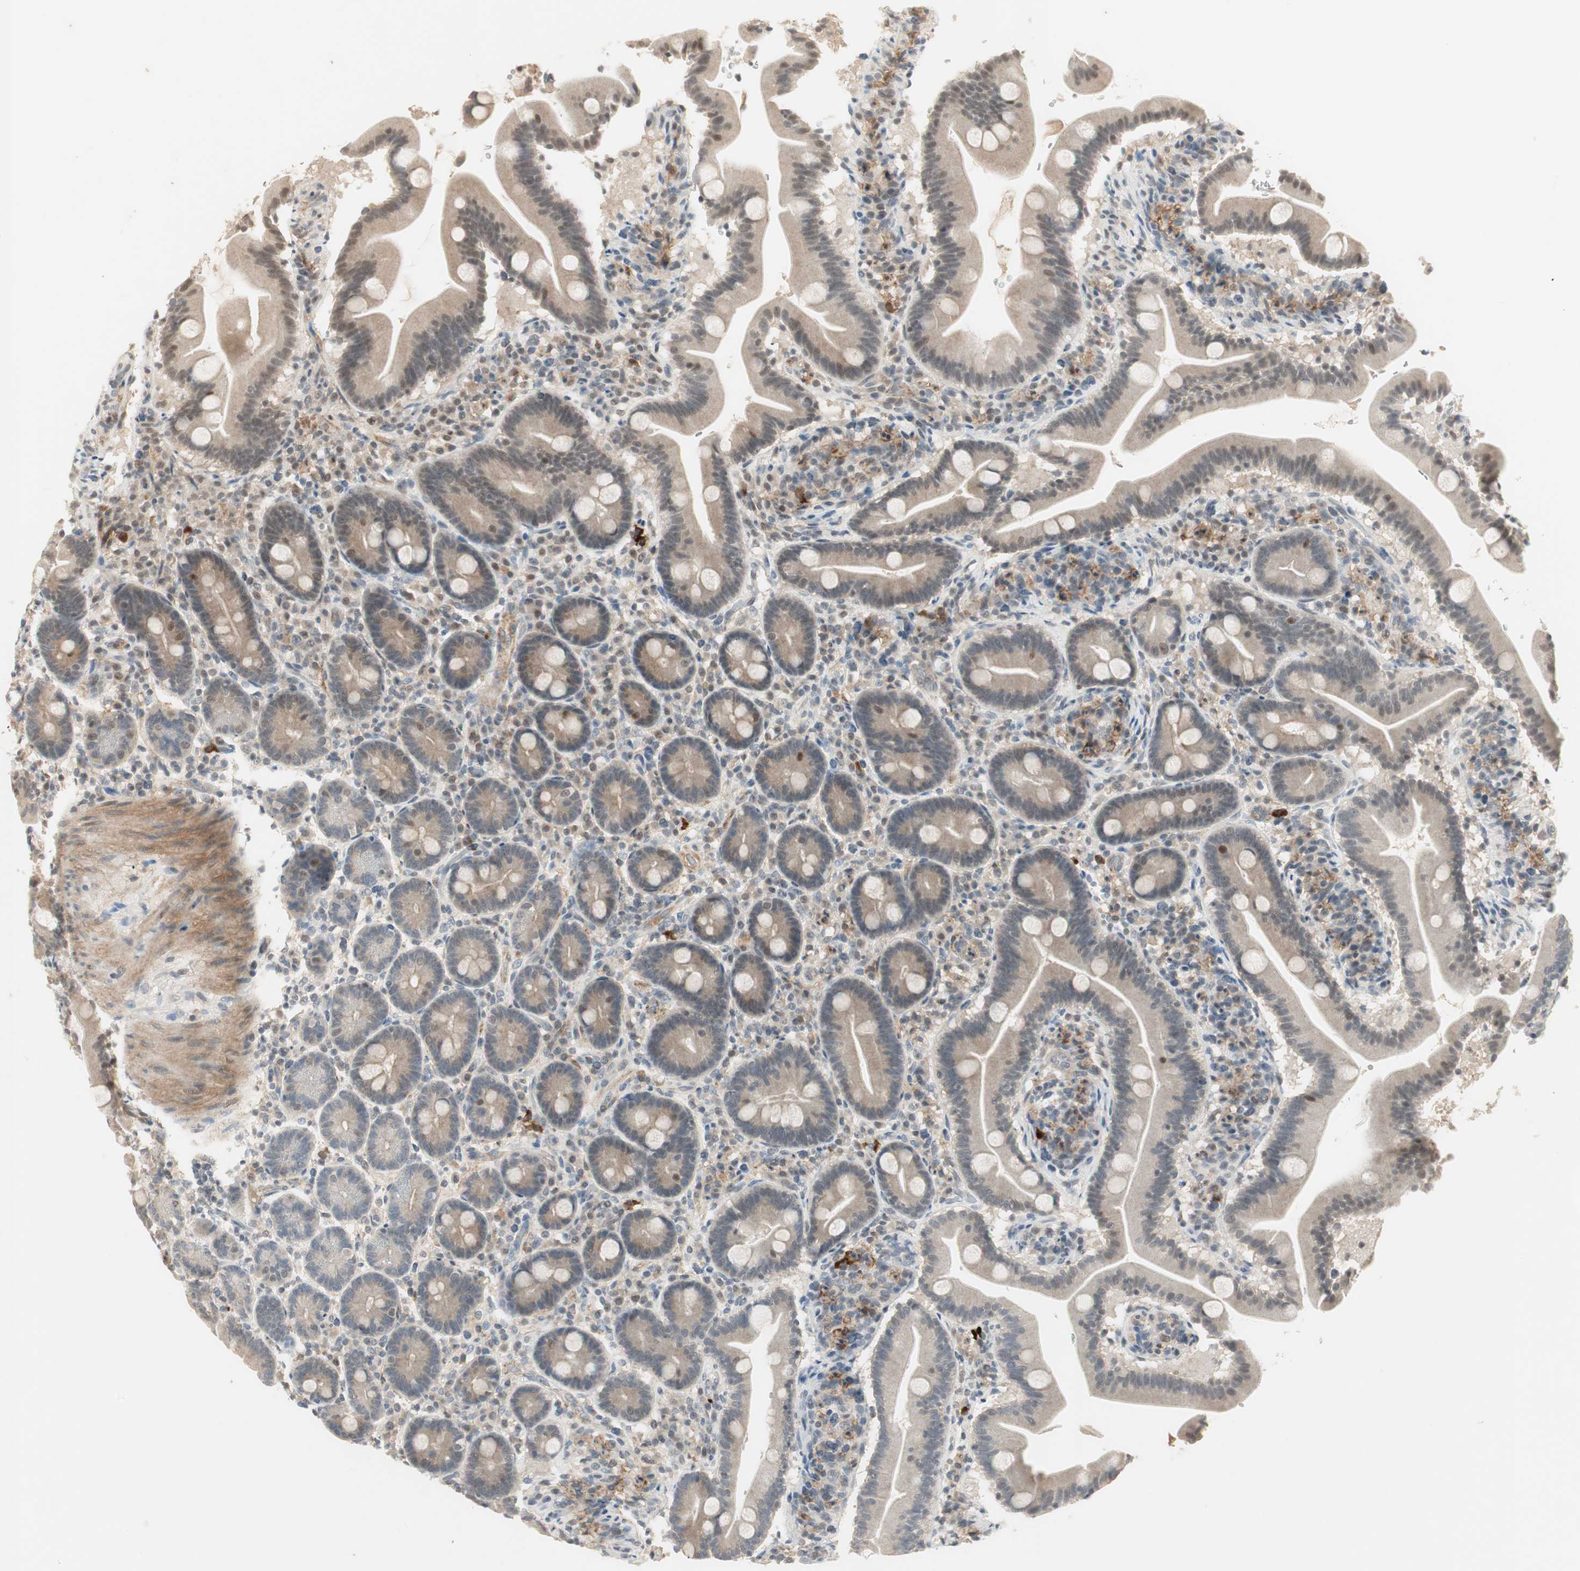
{"staining": {"intensity": "weak", "quantity": "25%-75%", "location": "cytoplasmic/membranous,nuclear"}, "tissue": "duodenum", "cell_type": "Glandular cells", "image_type": "normal", "snomed": [{"axis": "morphology", "description": "Normal tissue, NOS"}, {"axis": "topography", "description": "Duodenum"}], "caption": "Unremarkable duodenum exhibits weak cytoplasmic/membranous,nuclear expression in about 25%-75% of glandular cells The protein is shown in brown color, while the nuclei are stained blue..", "gene": "RNGTT", "patient": {"sex": "male", "age": 54}}